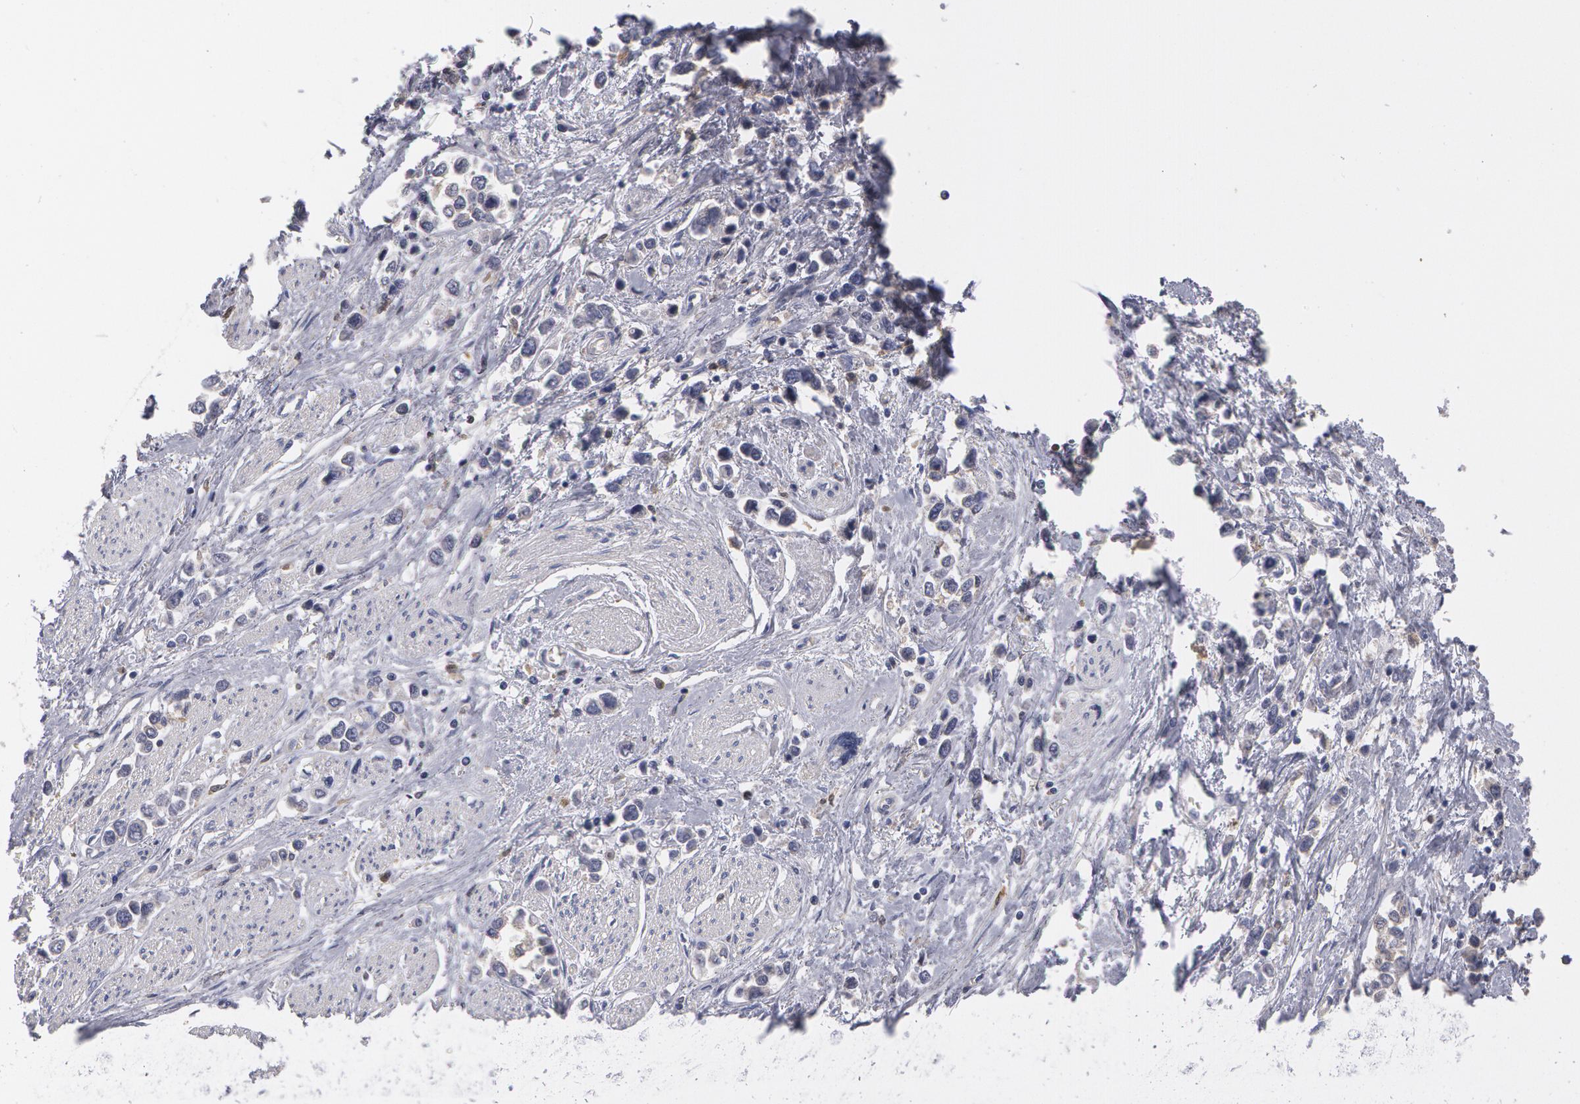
{"staining": {"intensity": "negative", "quantity": "none", "location": "none"}, "tissue": "stomach cancer", "cell_type": "Tumor cells", "image_type": "cancer", "snomed": [{"axis": "morphology", "description": "Adenocarcinoma, NOS"}, {"axis": "topography", "description": "Stomach, upper"}], "caption": "Tumor cells are negative for brown protein staining in stomach cancer.", "gene": "SYK", "patient": {"sex": "male", "age": 76}}